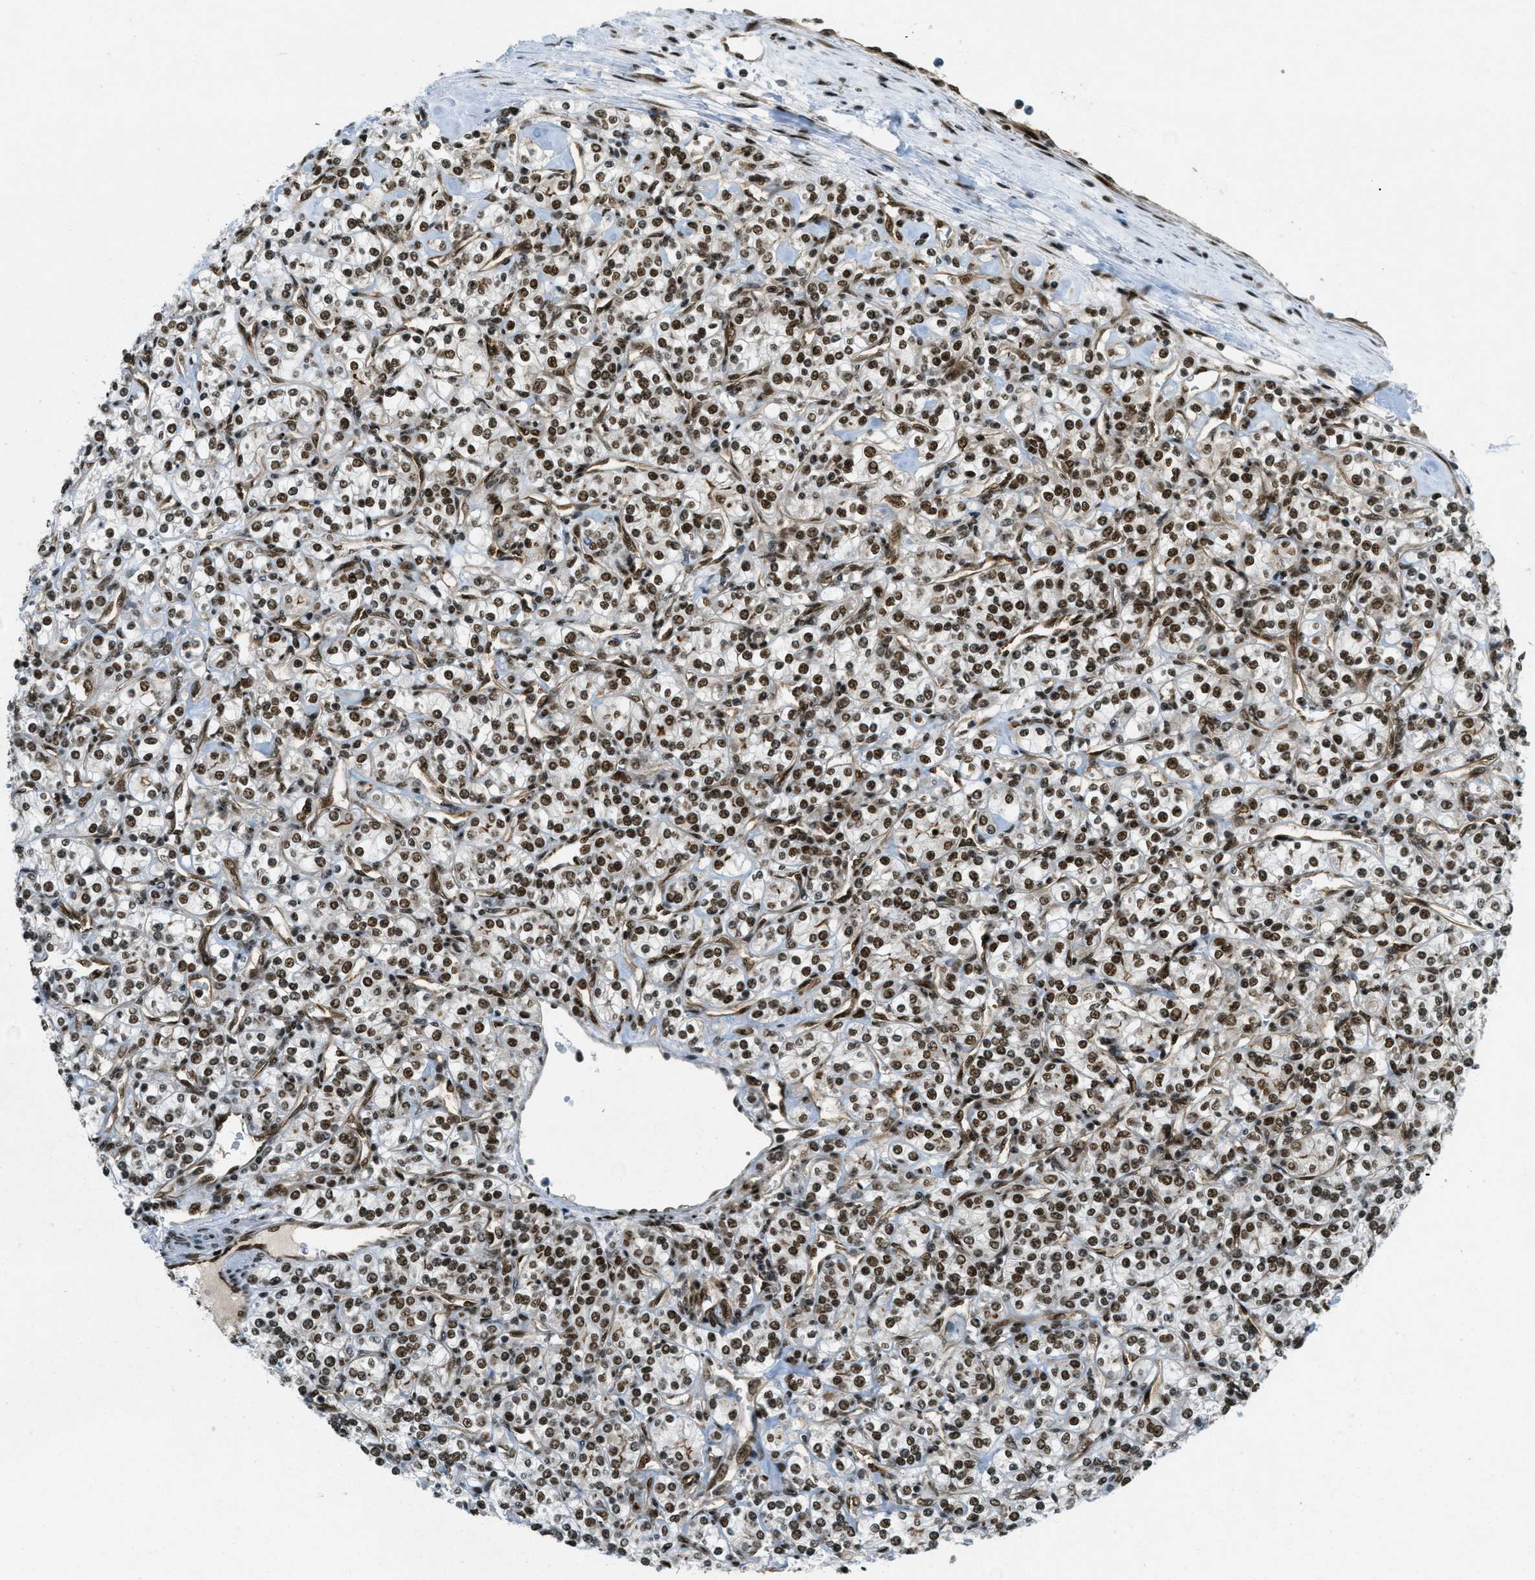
{"staining": {"intensity": "moderate", "quantity": ">75%", "location": "nuclear"}, "tissue": "renal cancer", "cell_type": "Tumor cells", "image_type": "cancer", "snomed": [{"axis": "morphology", "description": "Adenocarcinoma, NOS"}, {"axis": "topography", "description": "Kidney"}], "caption": "Moderate nuclear protein staining is appreciated in approximately >75% of tumor cells in renal cancer.", "gene": "ZFR", "patient": {"sex": "male", "age": 77}}